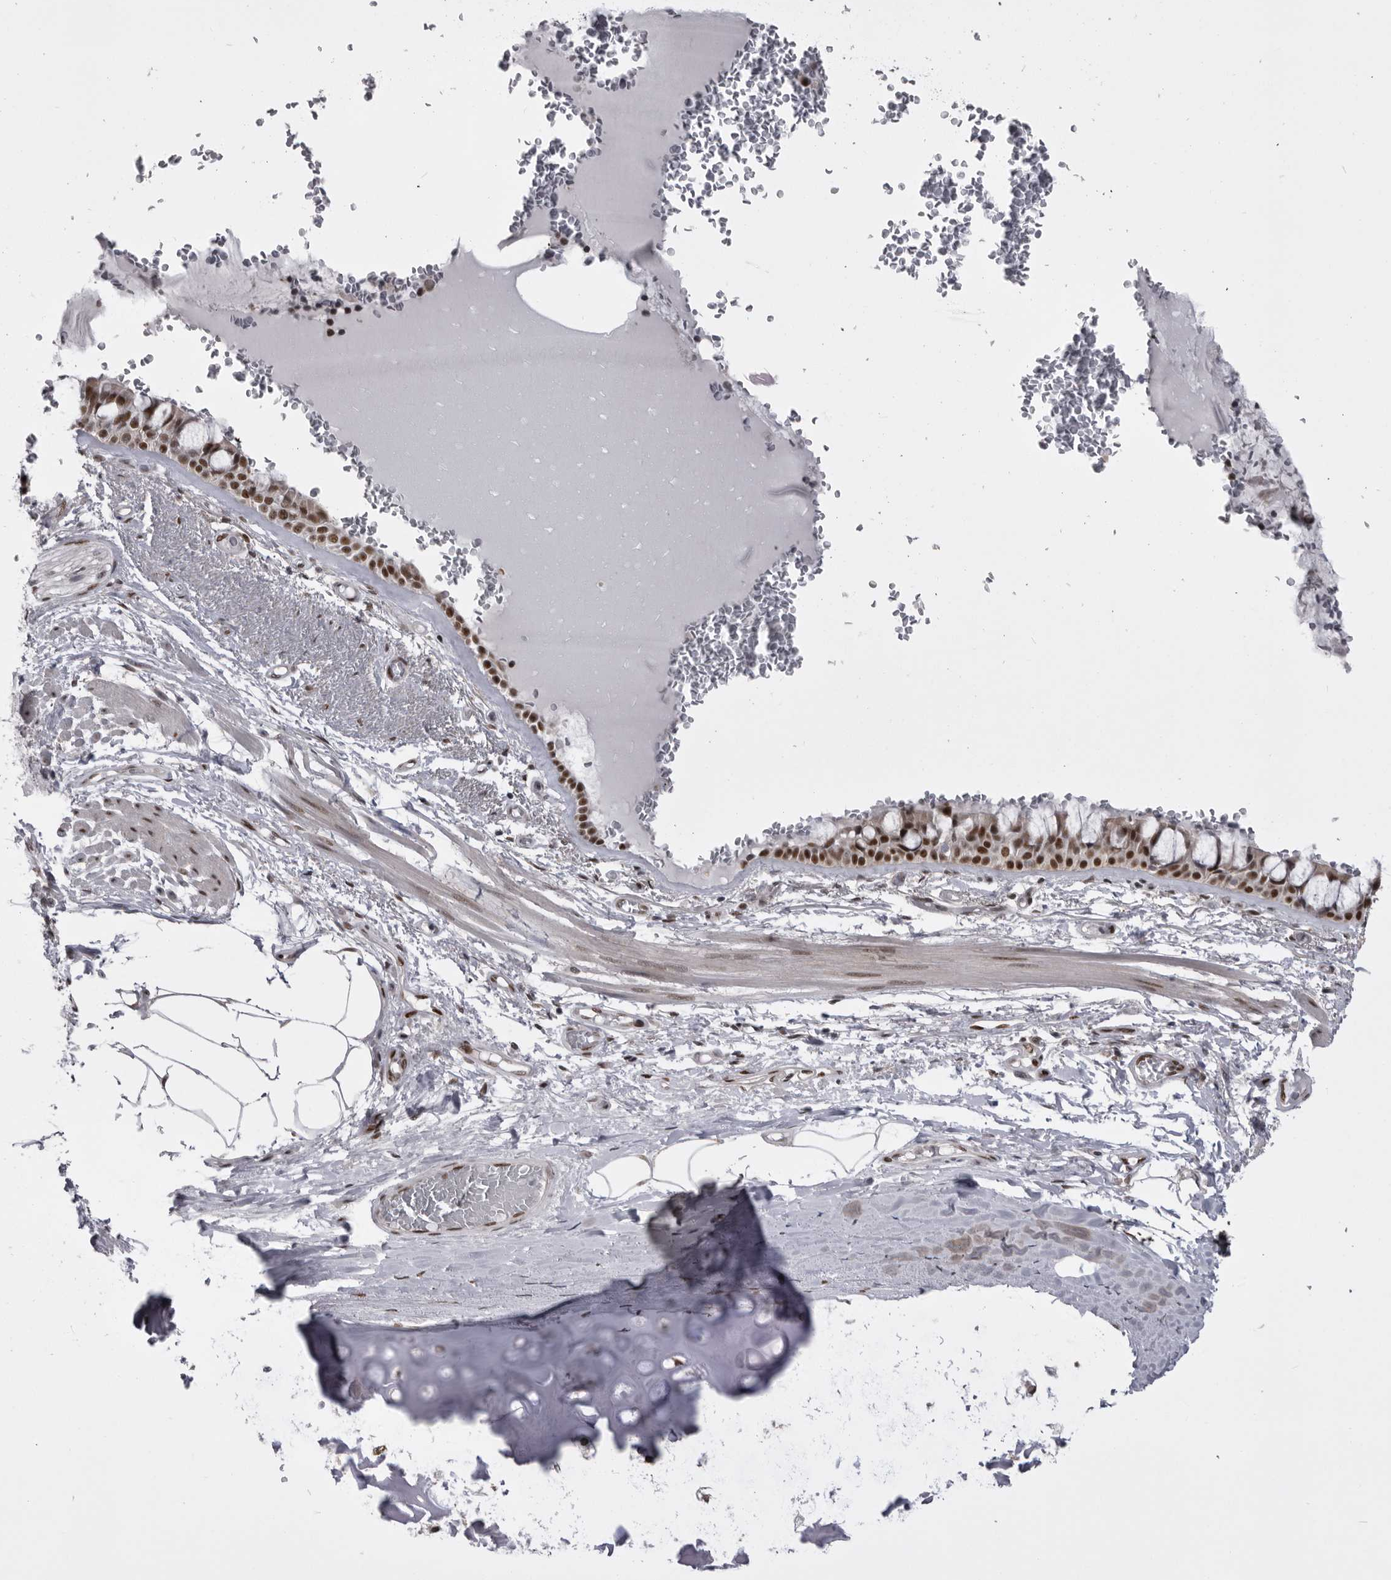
{"staining": {"intensity": "moderate", "quantity": ">75%", "location": "nuclear"}, "tissue": "bronchus", "cell_type": "Respiratory epithelial cells", "image_type": "normal", "snomed": [{"axis": "morphology", "description": "Normal tissue, NOS"}, {"axis": "topography", "description": "Bronchus"}], "caption": "Immunohistochemical staining of normal human bronchus shows medium levels of moderate nuclear expression in about >75% of respiratory epithelial cells.", "gene": "MEPCE", "patient": {"sex": "male", "age": 66}}